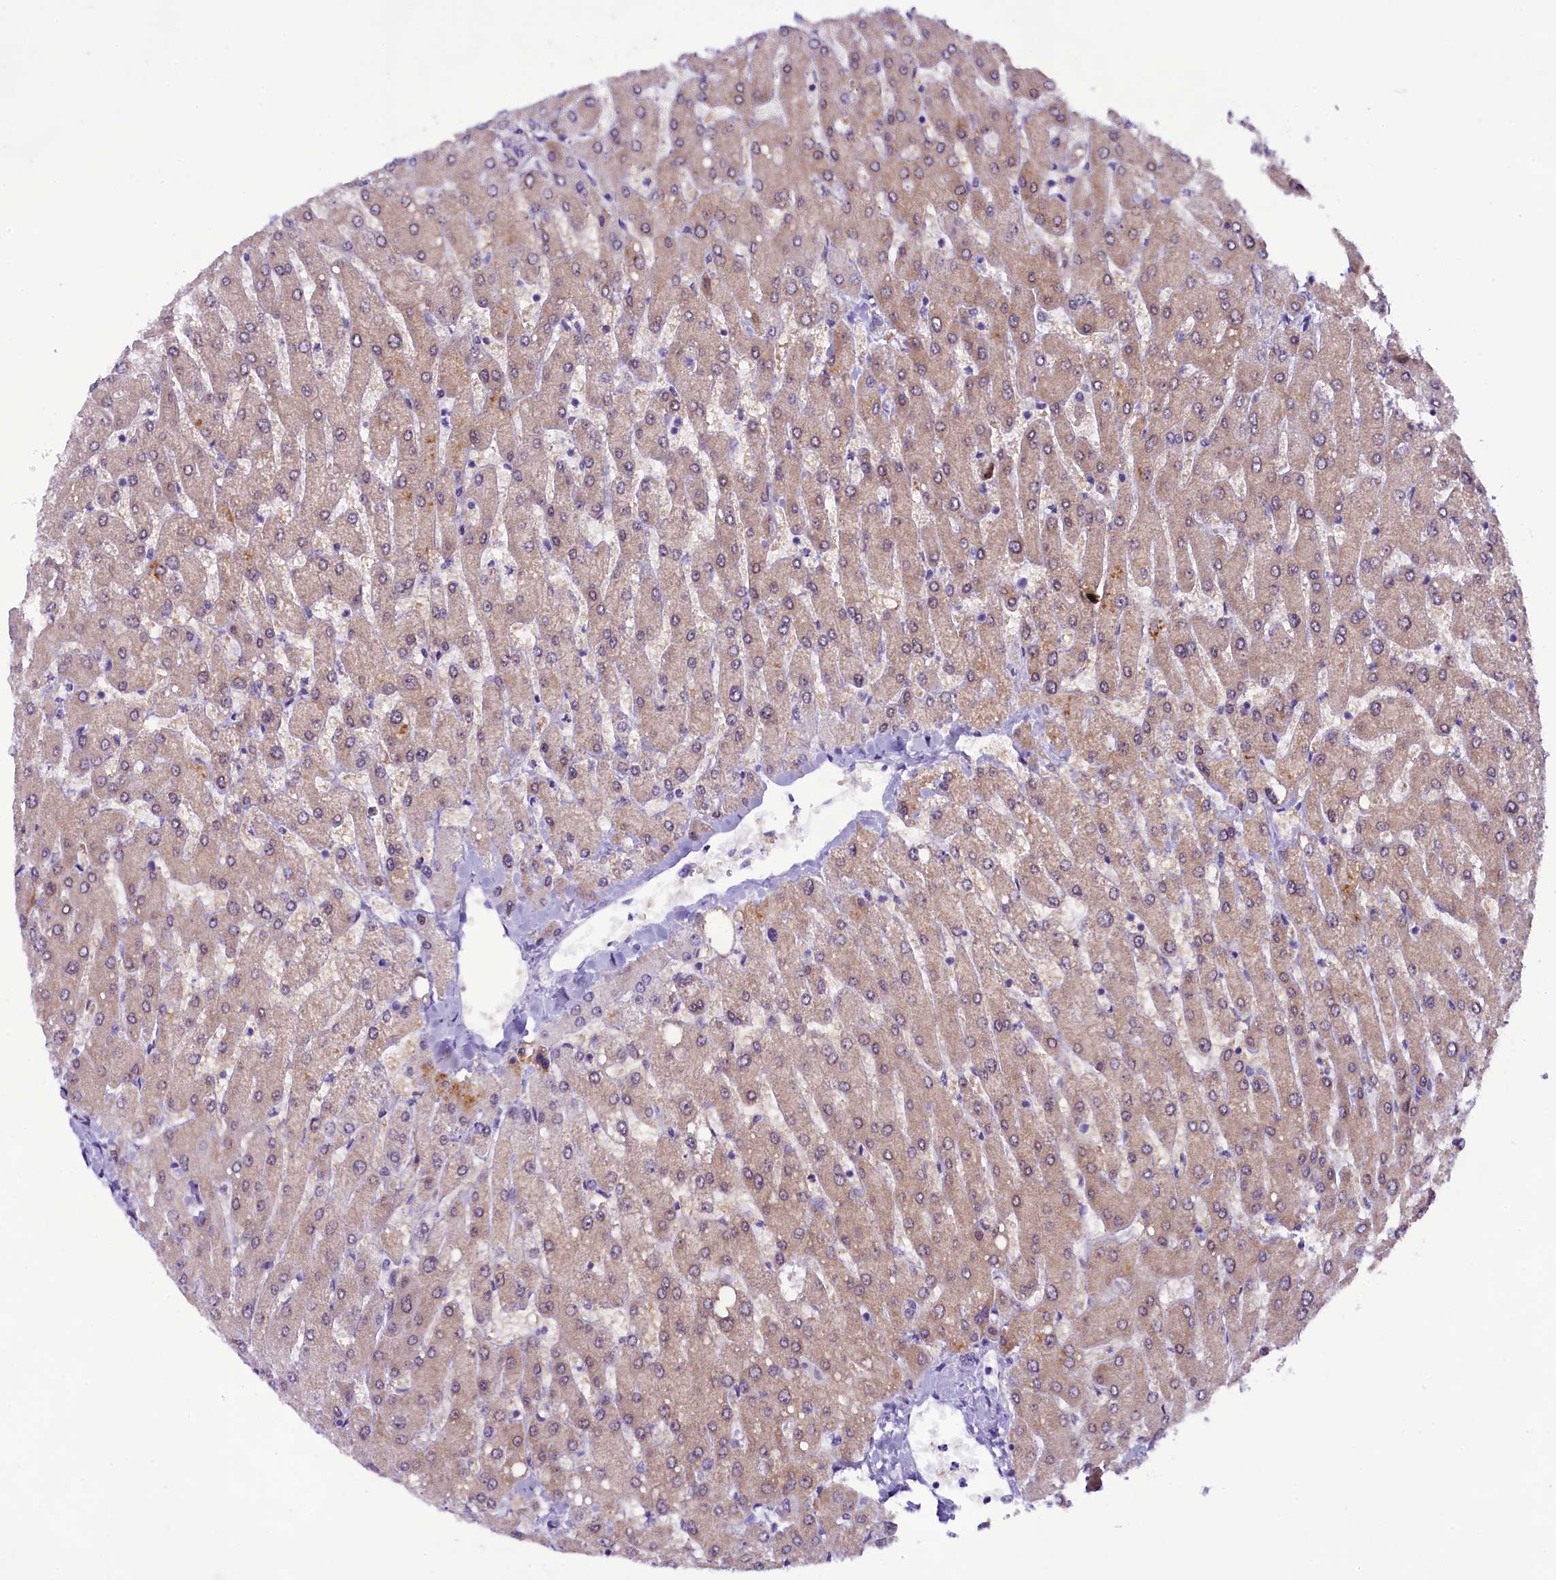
{"staining": {"intensity": "negative", "quantity": "none", "location": "none"}, "tissue": "liver", "cell_type": "Cholangiocytes", "image_type": "normal", "snomed": [{"axis": "morphology", "description": "Normal tissue, NOS"}, {"axis": "topography", "description": "Liver"}], "caption": "The micrograph reveals no staining of cholangiocytes in normal liver. (IHC, brightfield microscopy, high magnification).", "gene": "CCDC106", "patient": {"sex": "male", "age": 55}}